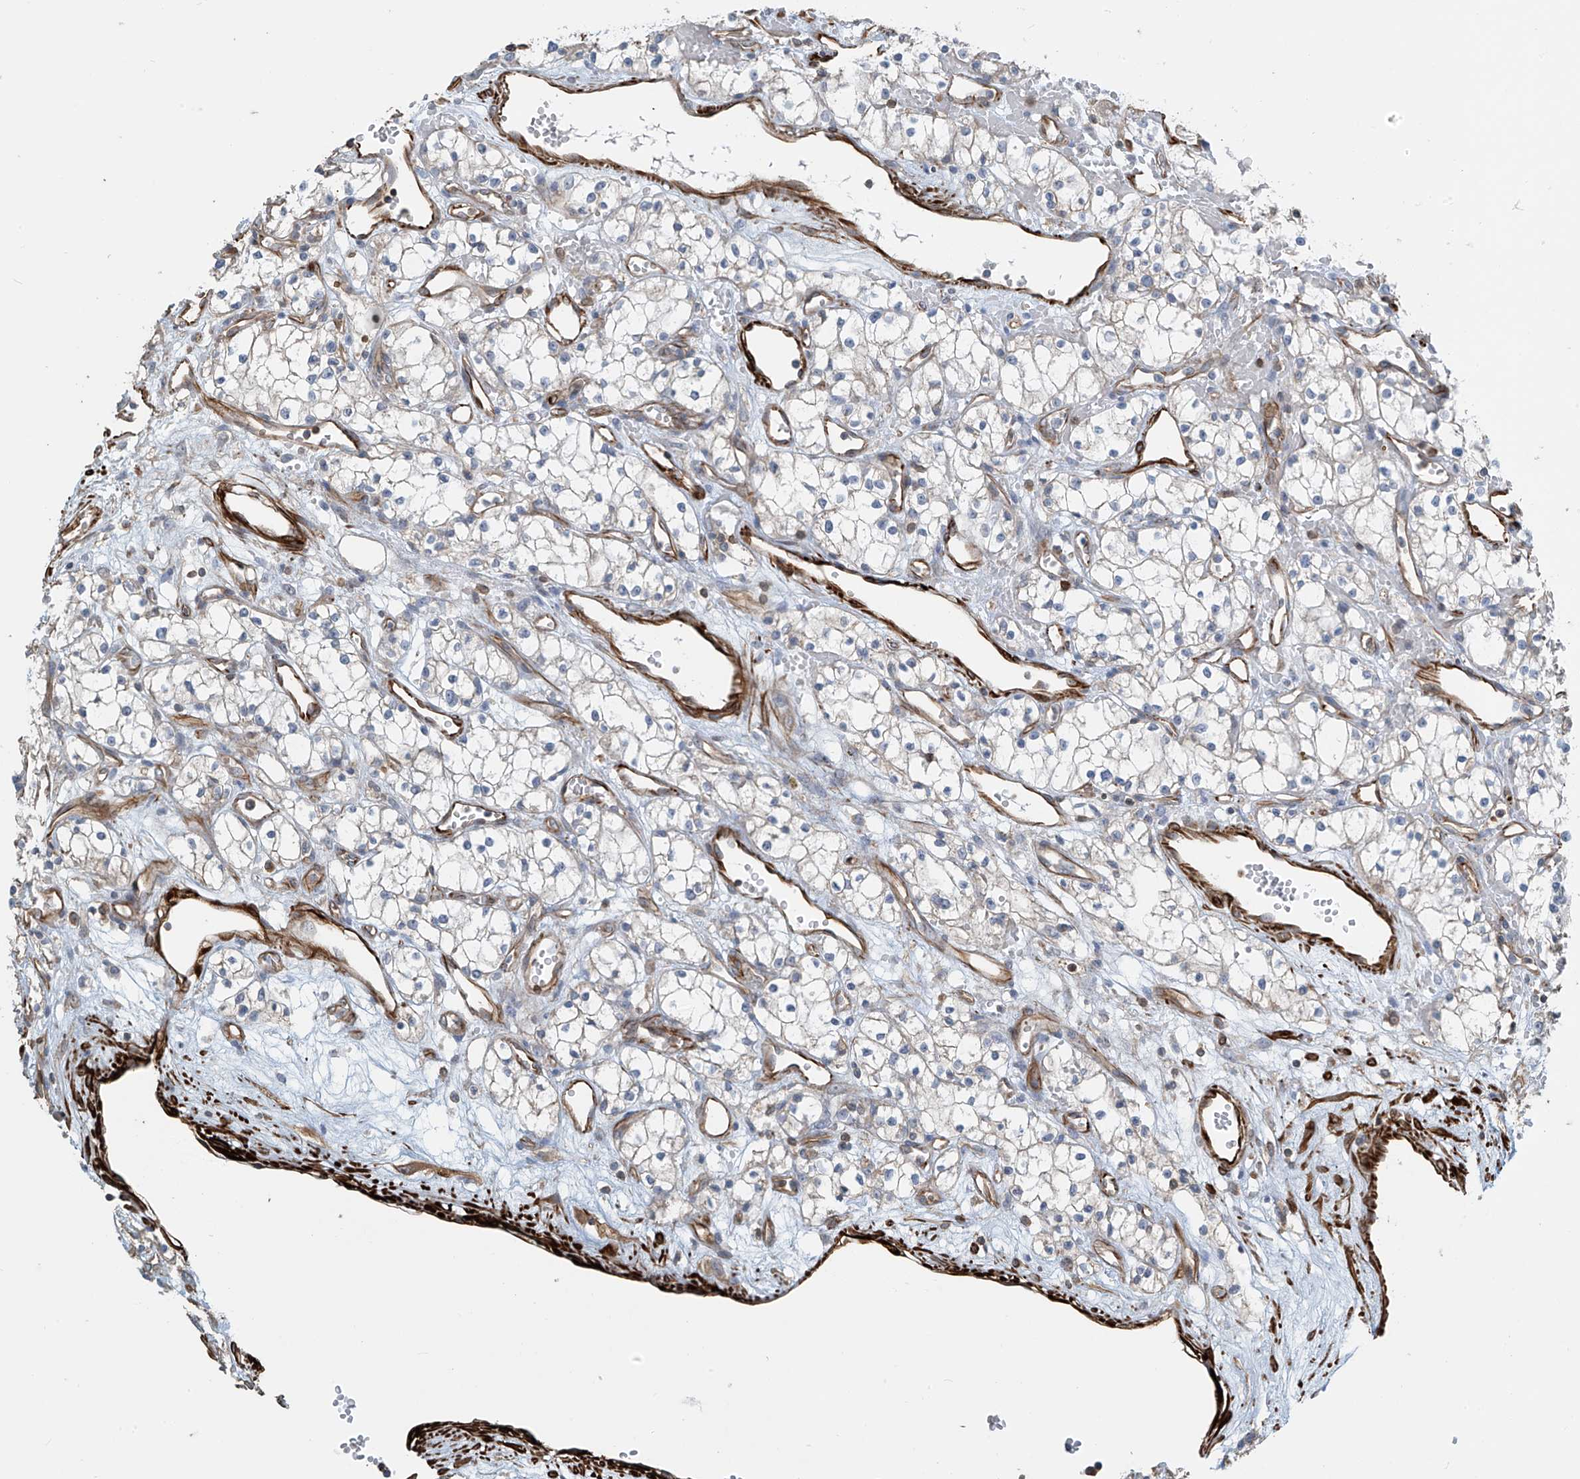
{"staining": {"intensity": "negative", "quantity": "none", "location": "none"}, "tissue": "renal cancer", "cell_type": "Tumor cells", "image_type": "cancer", "snomed": [{"axis": "morphology", "description": "Adenocarcinoma, NOS"}, {"axis": "topography", "description": "Kidney"}], "caption": "DAB (3,3'-diaminobenzidine) immunohistochemical staining of renal cancer (adenocarcinoma) shows no significant staining in tumor cells. The staining was performed using DAB to visualize the protein expression in brown, while the nuclei were stained in blue with hematoxylin (Magnification: 20x).", "gene": "SH3BGRL3", "patient": {"sex": "male", "age": 59}}